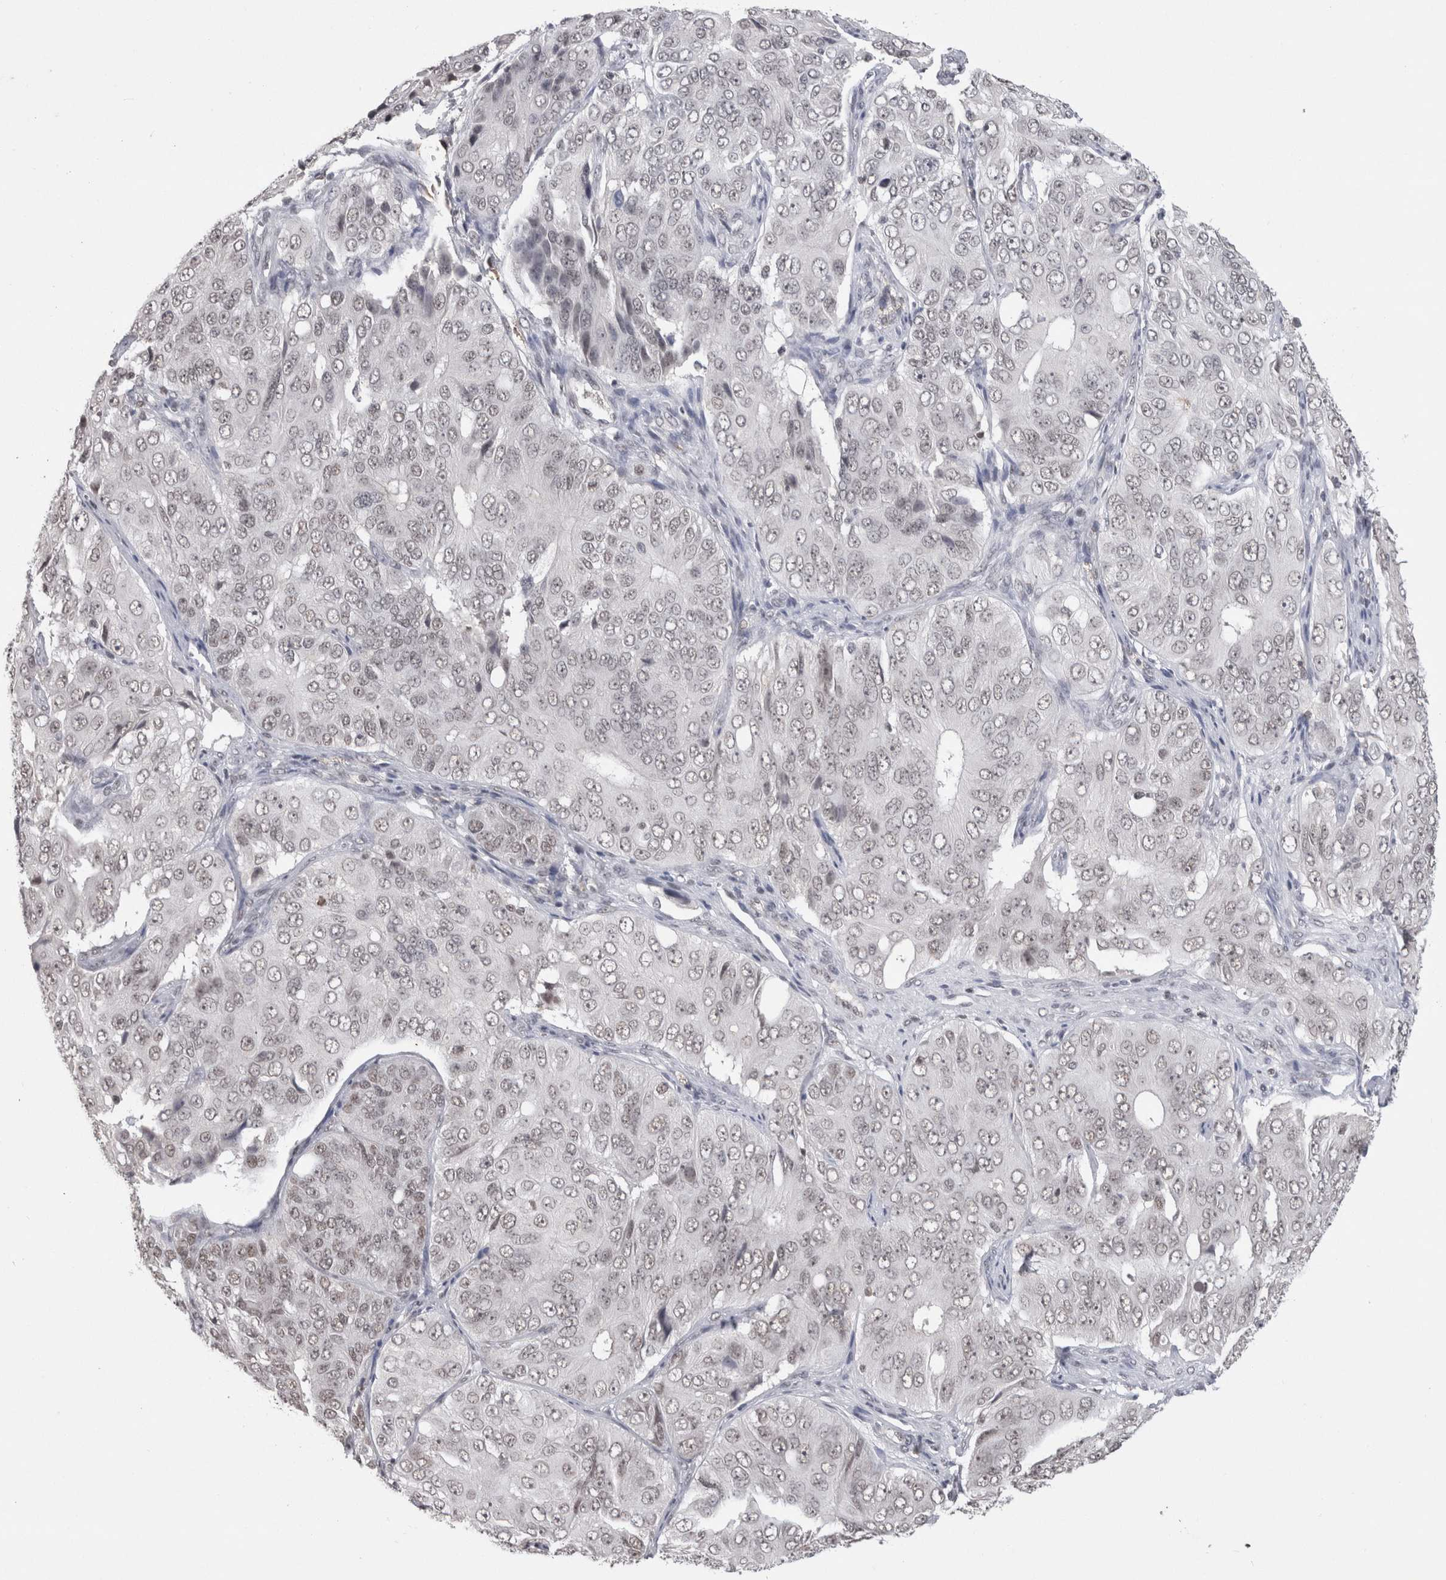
{"staining": {"intensity": "negative", "quantity": "none", "location": "none"}, "tissue": "ovarian cancer", "cell_type": "Tumor cells", "image_type": "cancer", "snomed": [{"axis": "morphology", "description": "Carcinoma, endometroid"}, {"axis": "topography", "description": "Ovary"}], "caption": "Tumor cells show no significant protein expression in ovarian cancer.", "gene": "DAXX", "patient": {"sex": "female", "age": 51}}